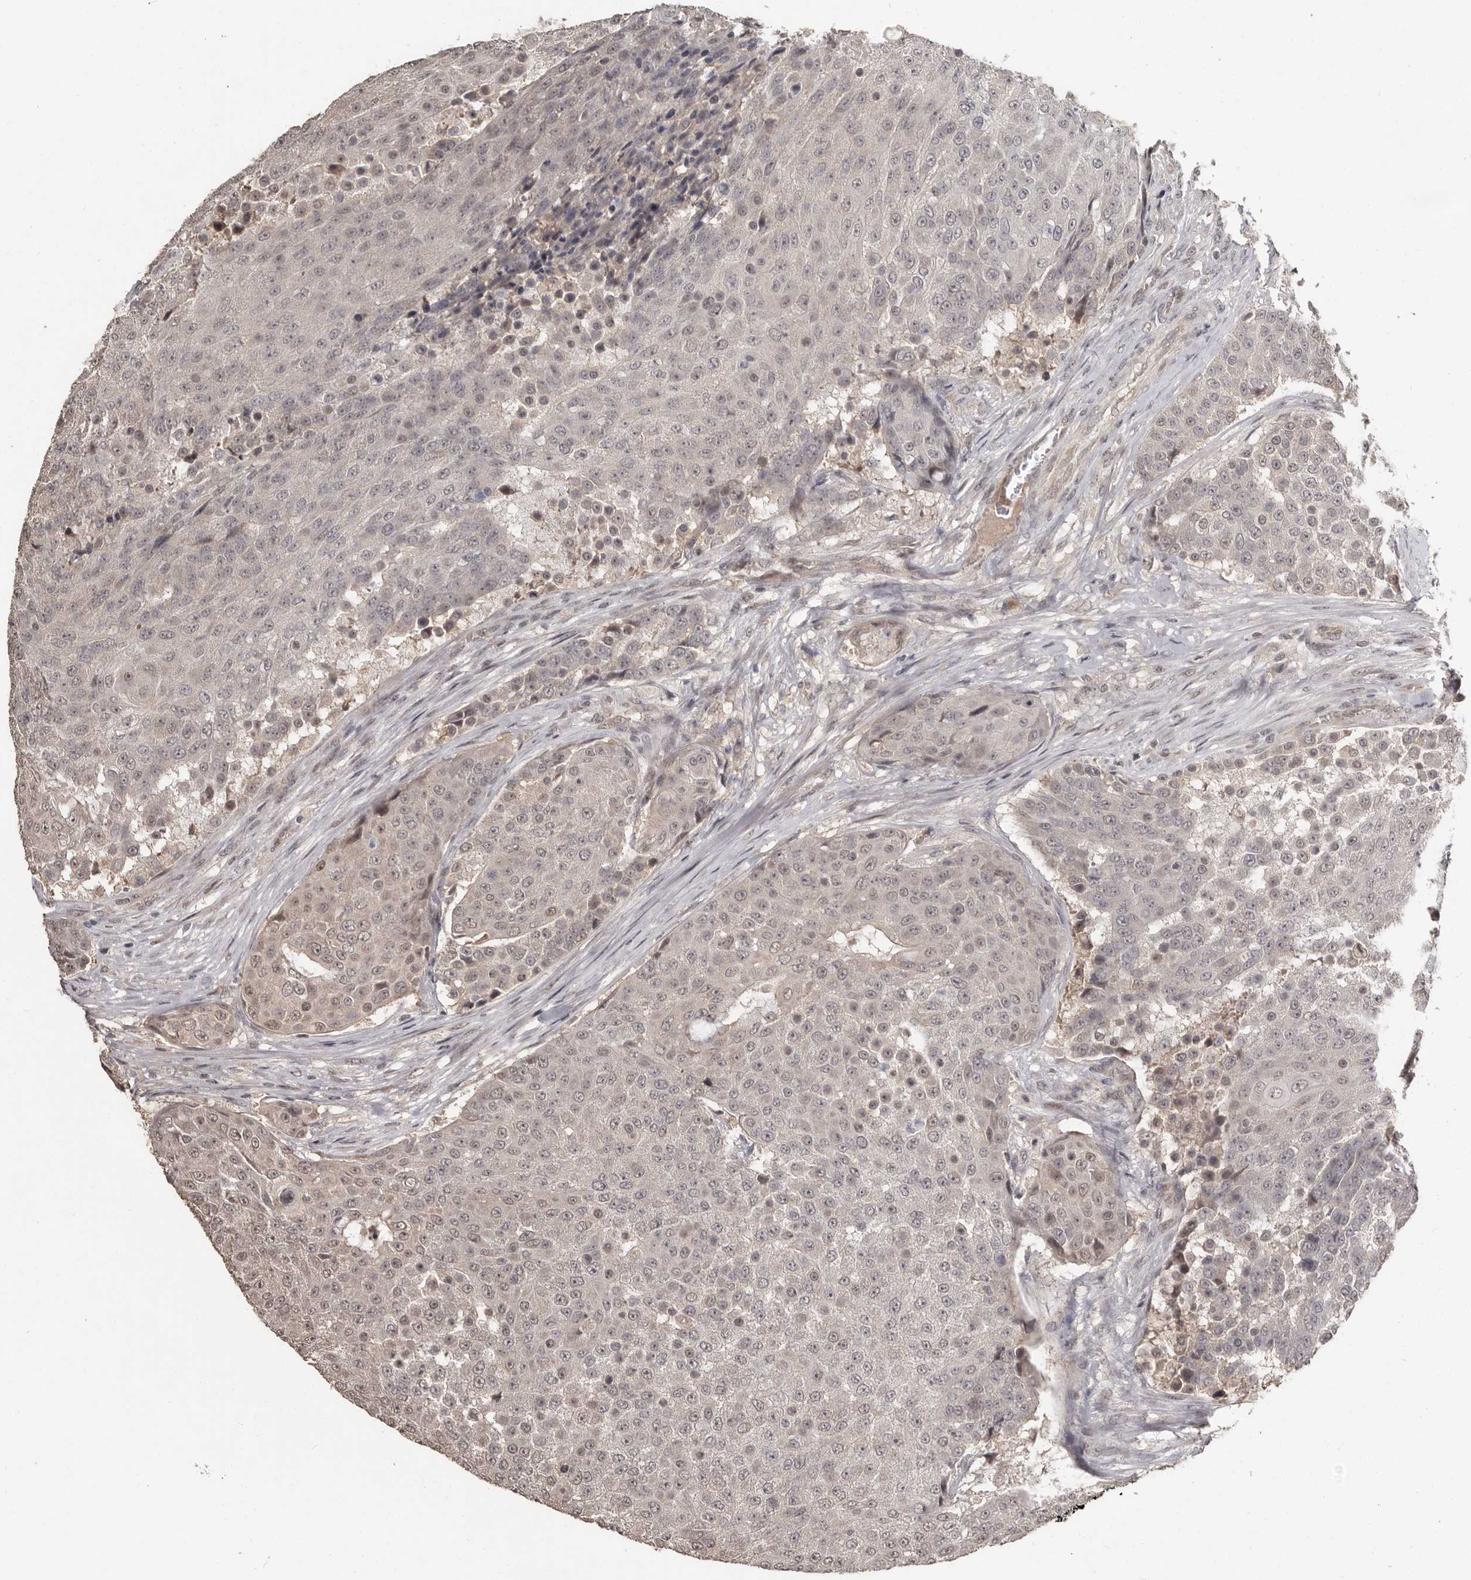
{"staining": {"intensity": "weak", "quantity": "25%-75%", "location": "nuclear"}, "tissue": "urothelial cancer", "cell_type": "Tumor cells", "image_type": "cancer", "snomed": [{"axis": "morphology", "description": "Urothelial carcinoma, High grade"}, {"axis": "topography", "description": "Urinary bladder"}], "caption": "Weak nuclear positivity for a protein is present in approximately 25%-75% of tumor cells of high-grade urothelial carcinoma using IHC.", "gene": "ZFP14", "patient": {"sex": "female", "age": 63}}